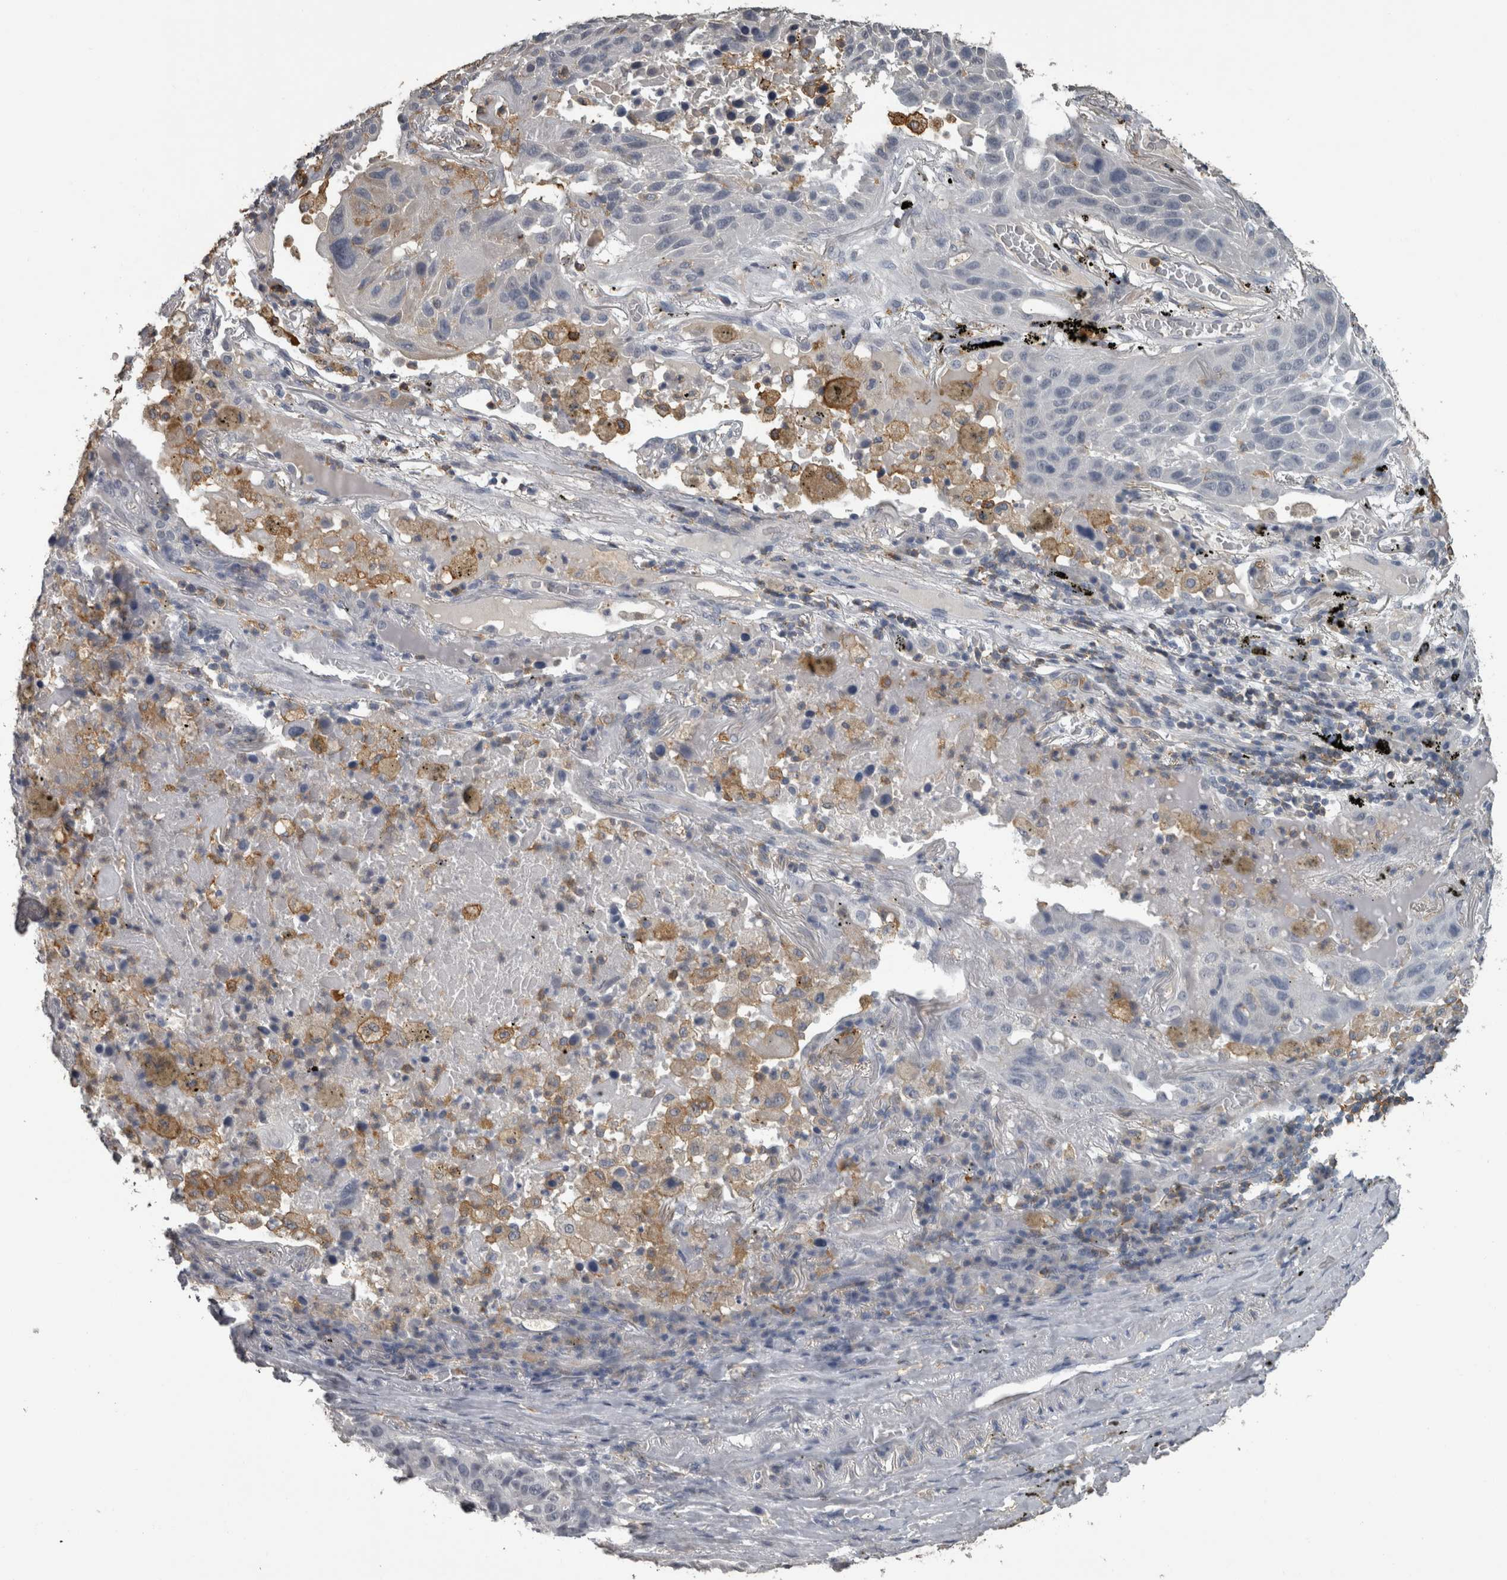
{"staining": {"intensity": "negative", "quantity": "none", "location": "none"}, "tissue": "lung cancer", "cell_type": "Tumor cells", "image_type": "cancer", "snomed": [{"axis": "morphology", "description": "Squamous cell carcinoma, NOS"}, {"axis": "topography", "description": "Lung"}], "caption": "The image exhibits no staining of tumor cells in lung cancer (squamous cell carcinoma). Nuclei are stained in blue.", "gene": "PIK3AP1", "patient": {"sex": "male", "age": 57}}